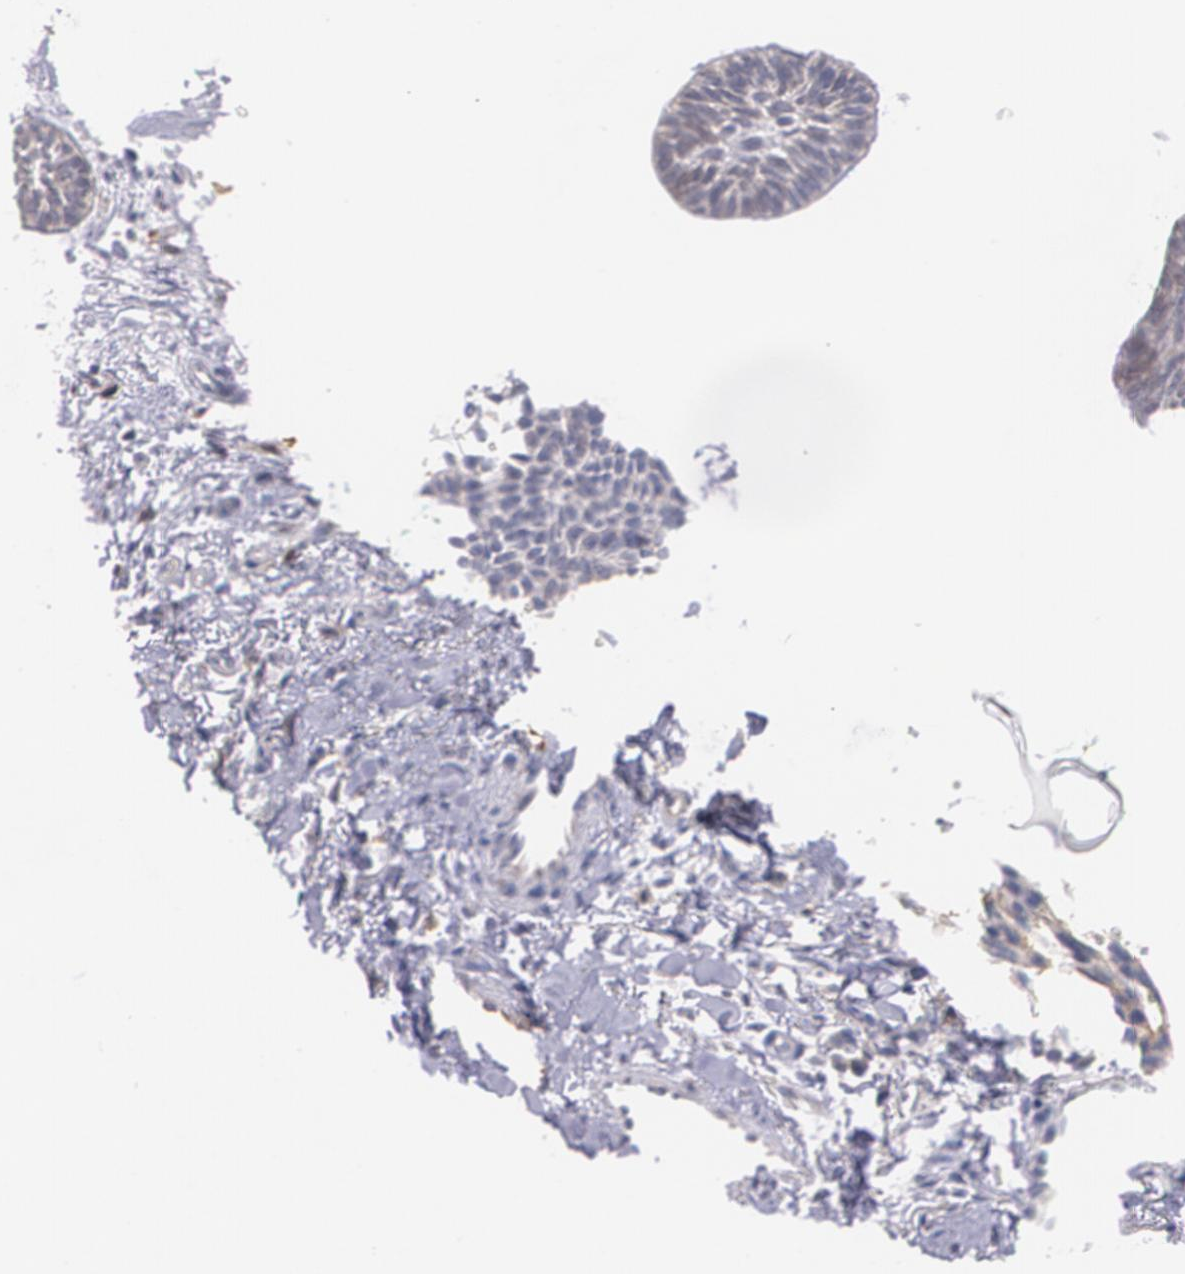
{"staining": {"intensity": "weak", "quantity": "<25%", "location": "cytoplasmic/membranous"}, "tissue": "skin cancer", "cell_type": "Tumor cells", "image_type": "cancer", "snomed": [{"axis": "morphology", "description": "Basal cell carcinoma"}, {"axis": "topography", "description": "Skin"}], "caption": "High power microscopy image of an immunohistochemistry micrograph of skin cancer, revealing no significant staining in tumor cells. (IHC, brightfield microscopy, high magnification).", "gene": "AMBP", "patient": {"sex": "male", "age": 75}}